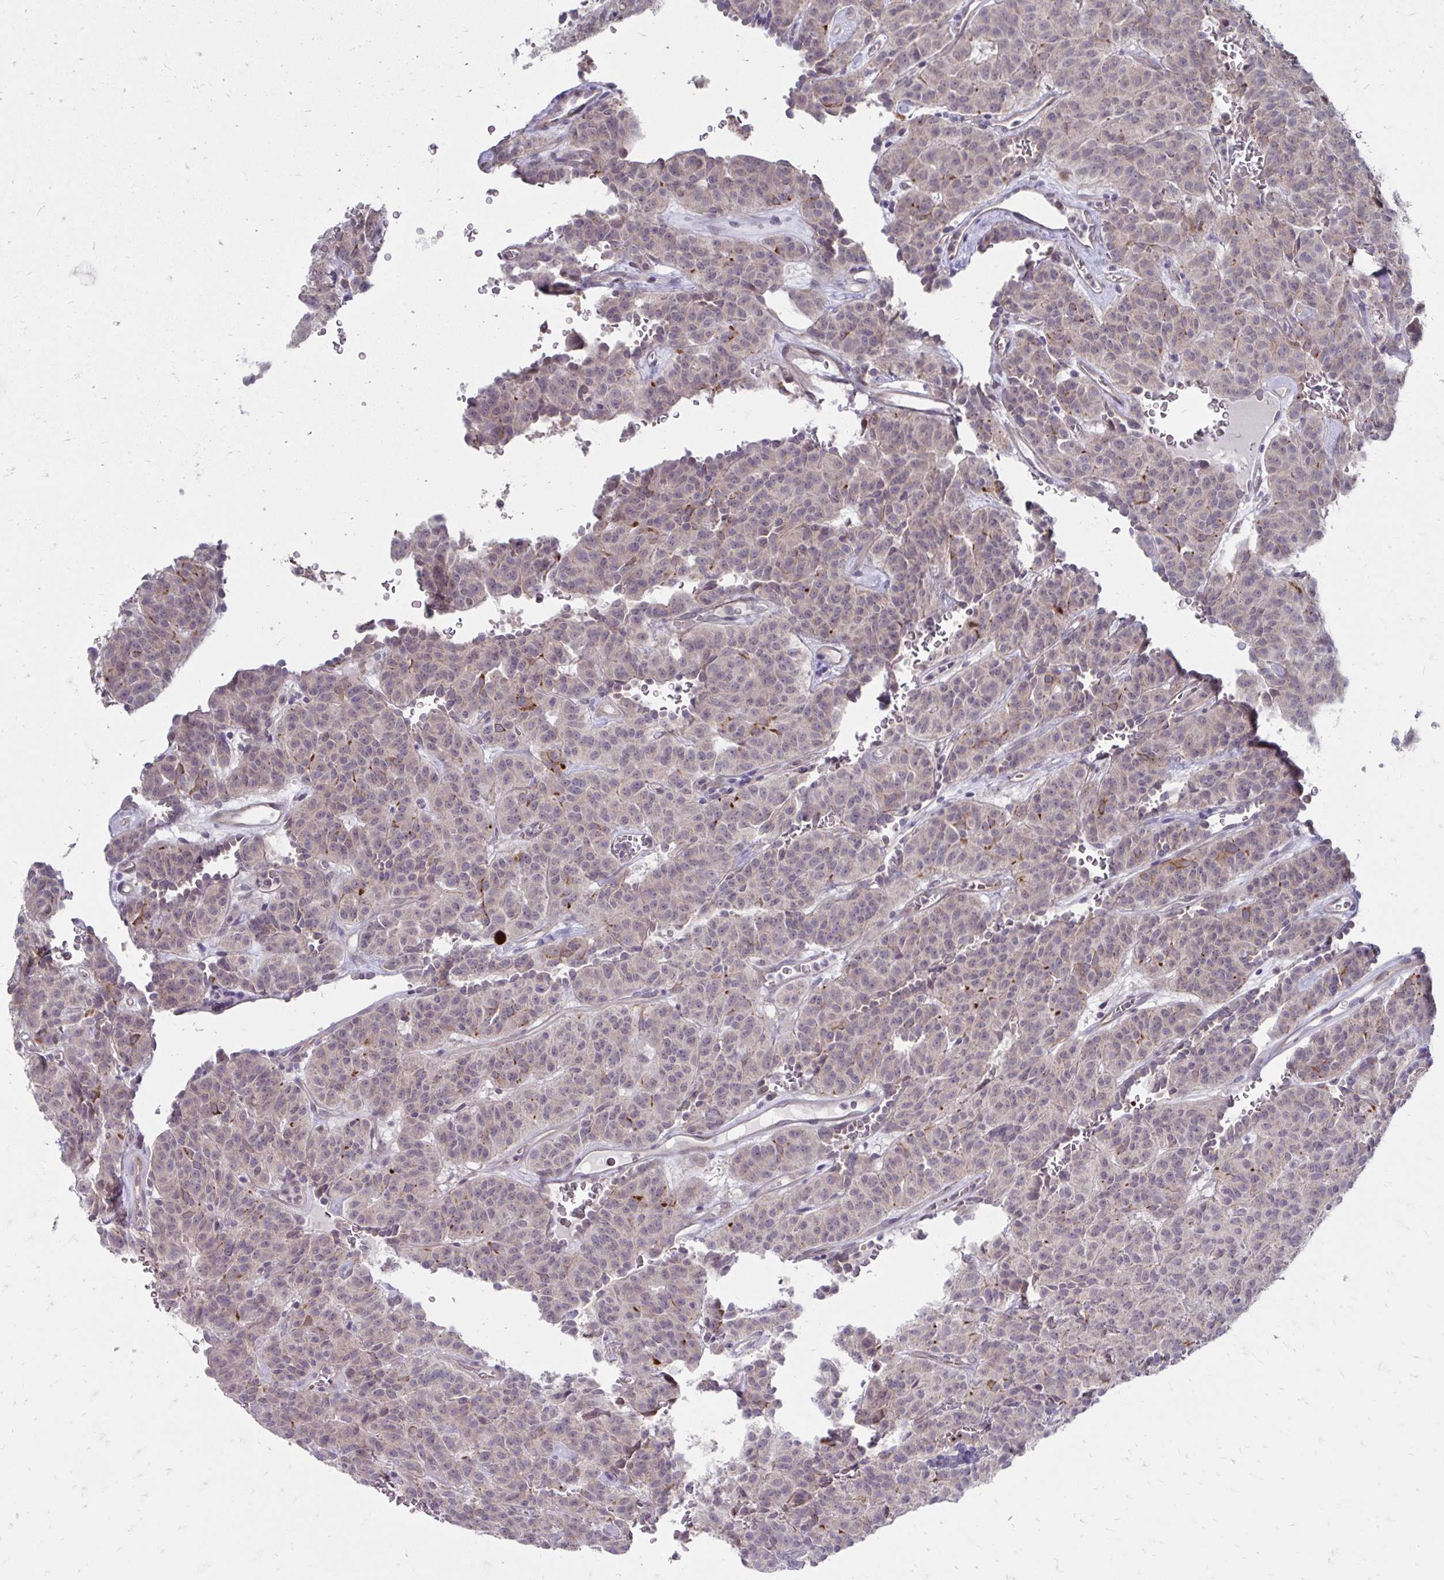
{"staining": {"intensity": "moderate", "quantity": "<25%", "location": "cytoplasmic/membranous"}, "tissue": "carcinoid", "cell_type": "Tumor cells", "image_type": "cancer", "snomed": [{"axis": "morphology", "description": "Carcinoid, malignant, NOS"}, {"axis": "topography", "description": "Lung"}], "caption": "This photomicrograph reveals carcinoid stained with IHC to label a protein in brown. The cytoplasmic/membranous of tumor cells show moderate positivity for the protein. Nuclei are counter-stained blue.", "gene": "ITPR2", "patient": {"sex": "female", "age": 61}}